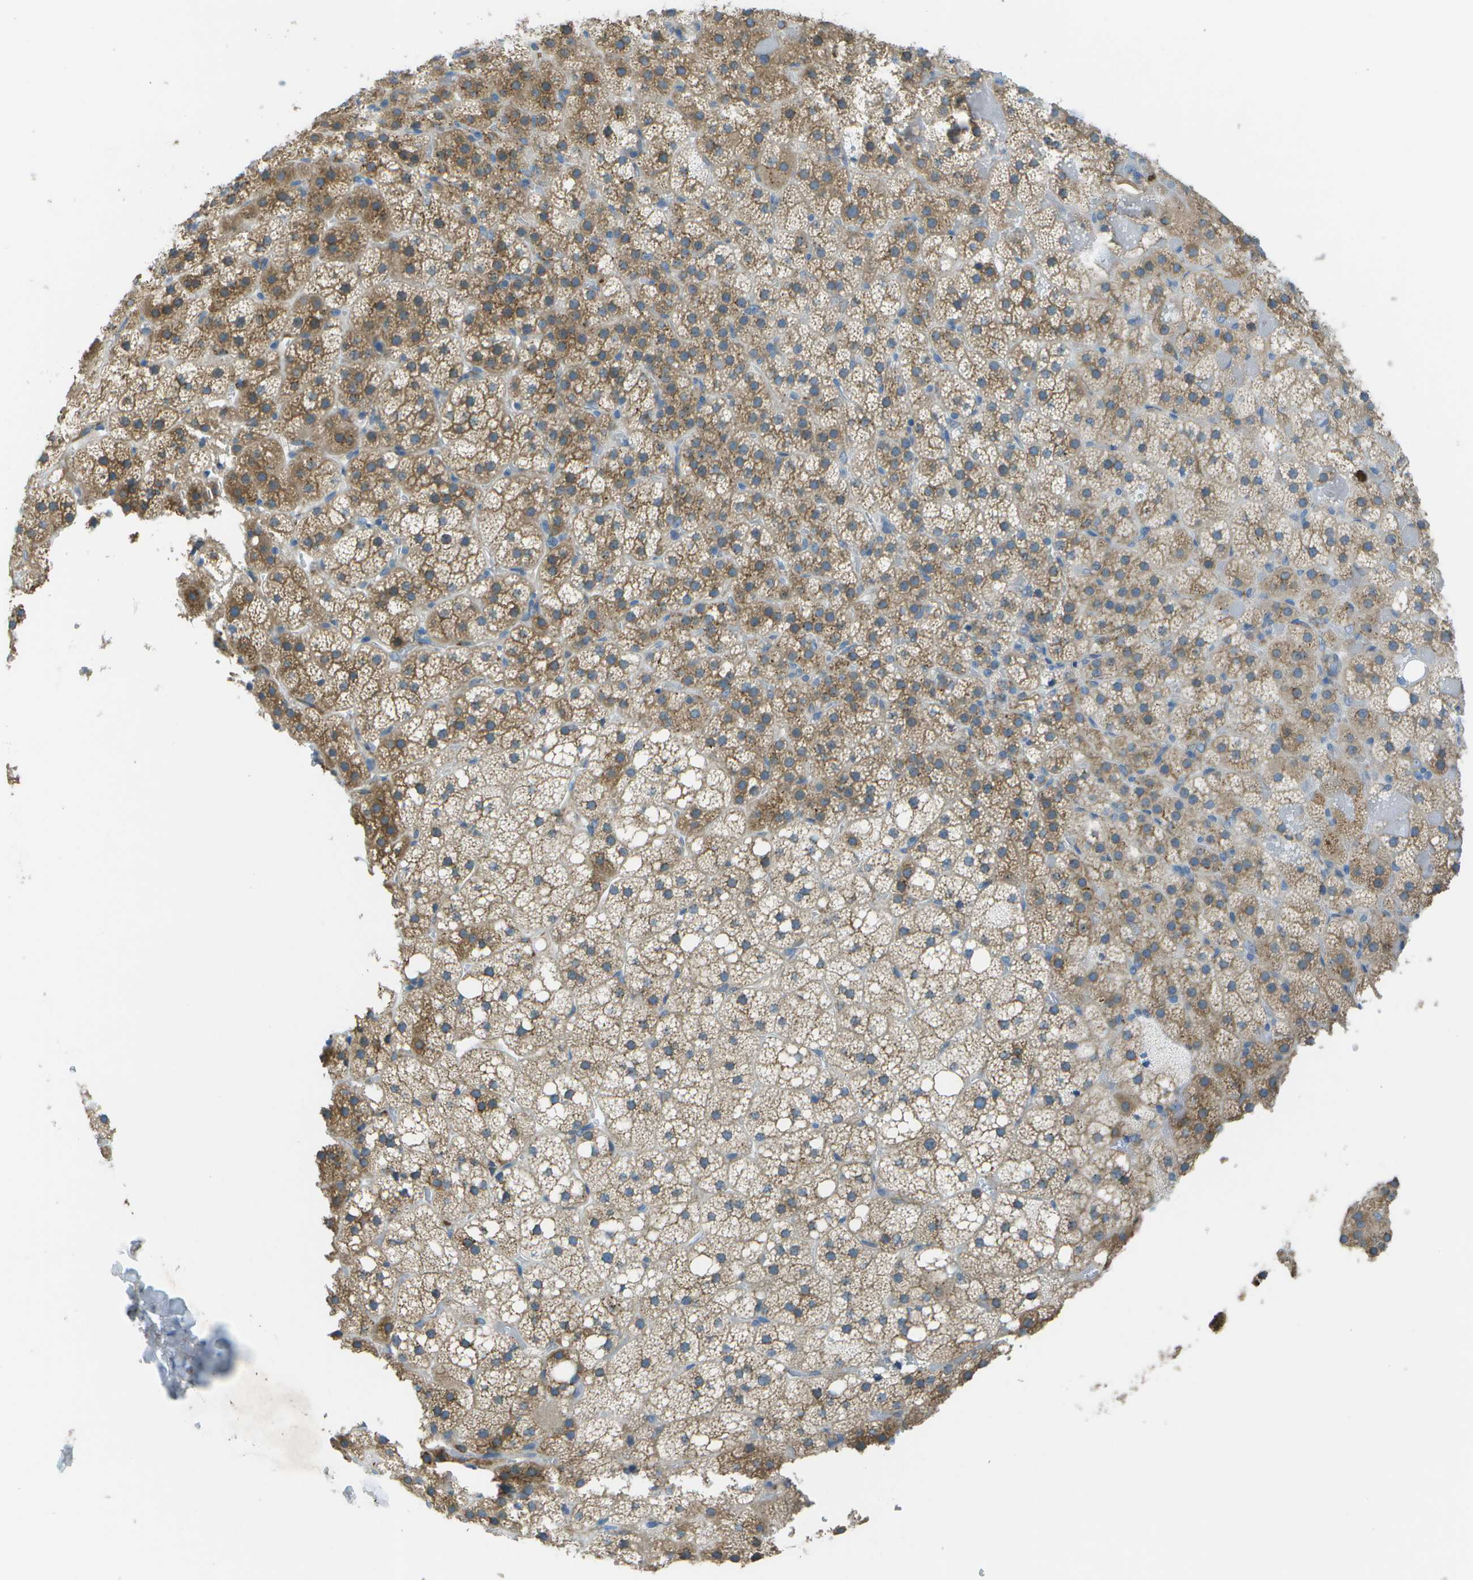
{"staining": {"intensity": "moderate", "quantity": ">75%", "location": "cytoplasmic/membranous"}, "tissue": "adrenal gland", "cell_type": "Glandular cells", "image_type": "normal", "snomed": [{"axis": "morphology", "description": "Normal tissue, NOS"}, {"axis": "topography", "description": "Adrenal gland"}], "caption": "This histopathology image exhibits normal adrenal gland stained with immunohistochemistry (IHC) to label a protein in brown. The cytoplasmic/membranous of glandular cells show moderate positivity for the protein. Nuclei are counter-stained blue.", "gene": "KCTD3", "patient": {"sex": "female", "age": 59}}